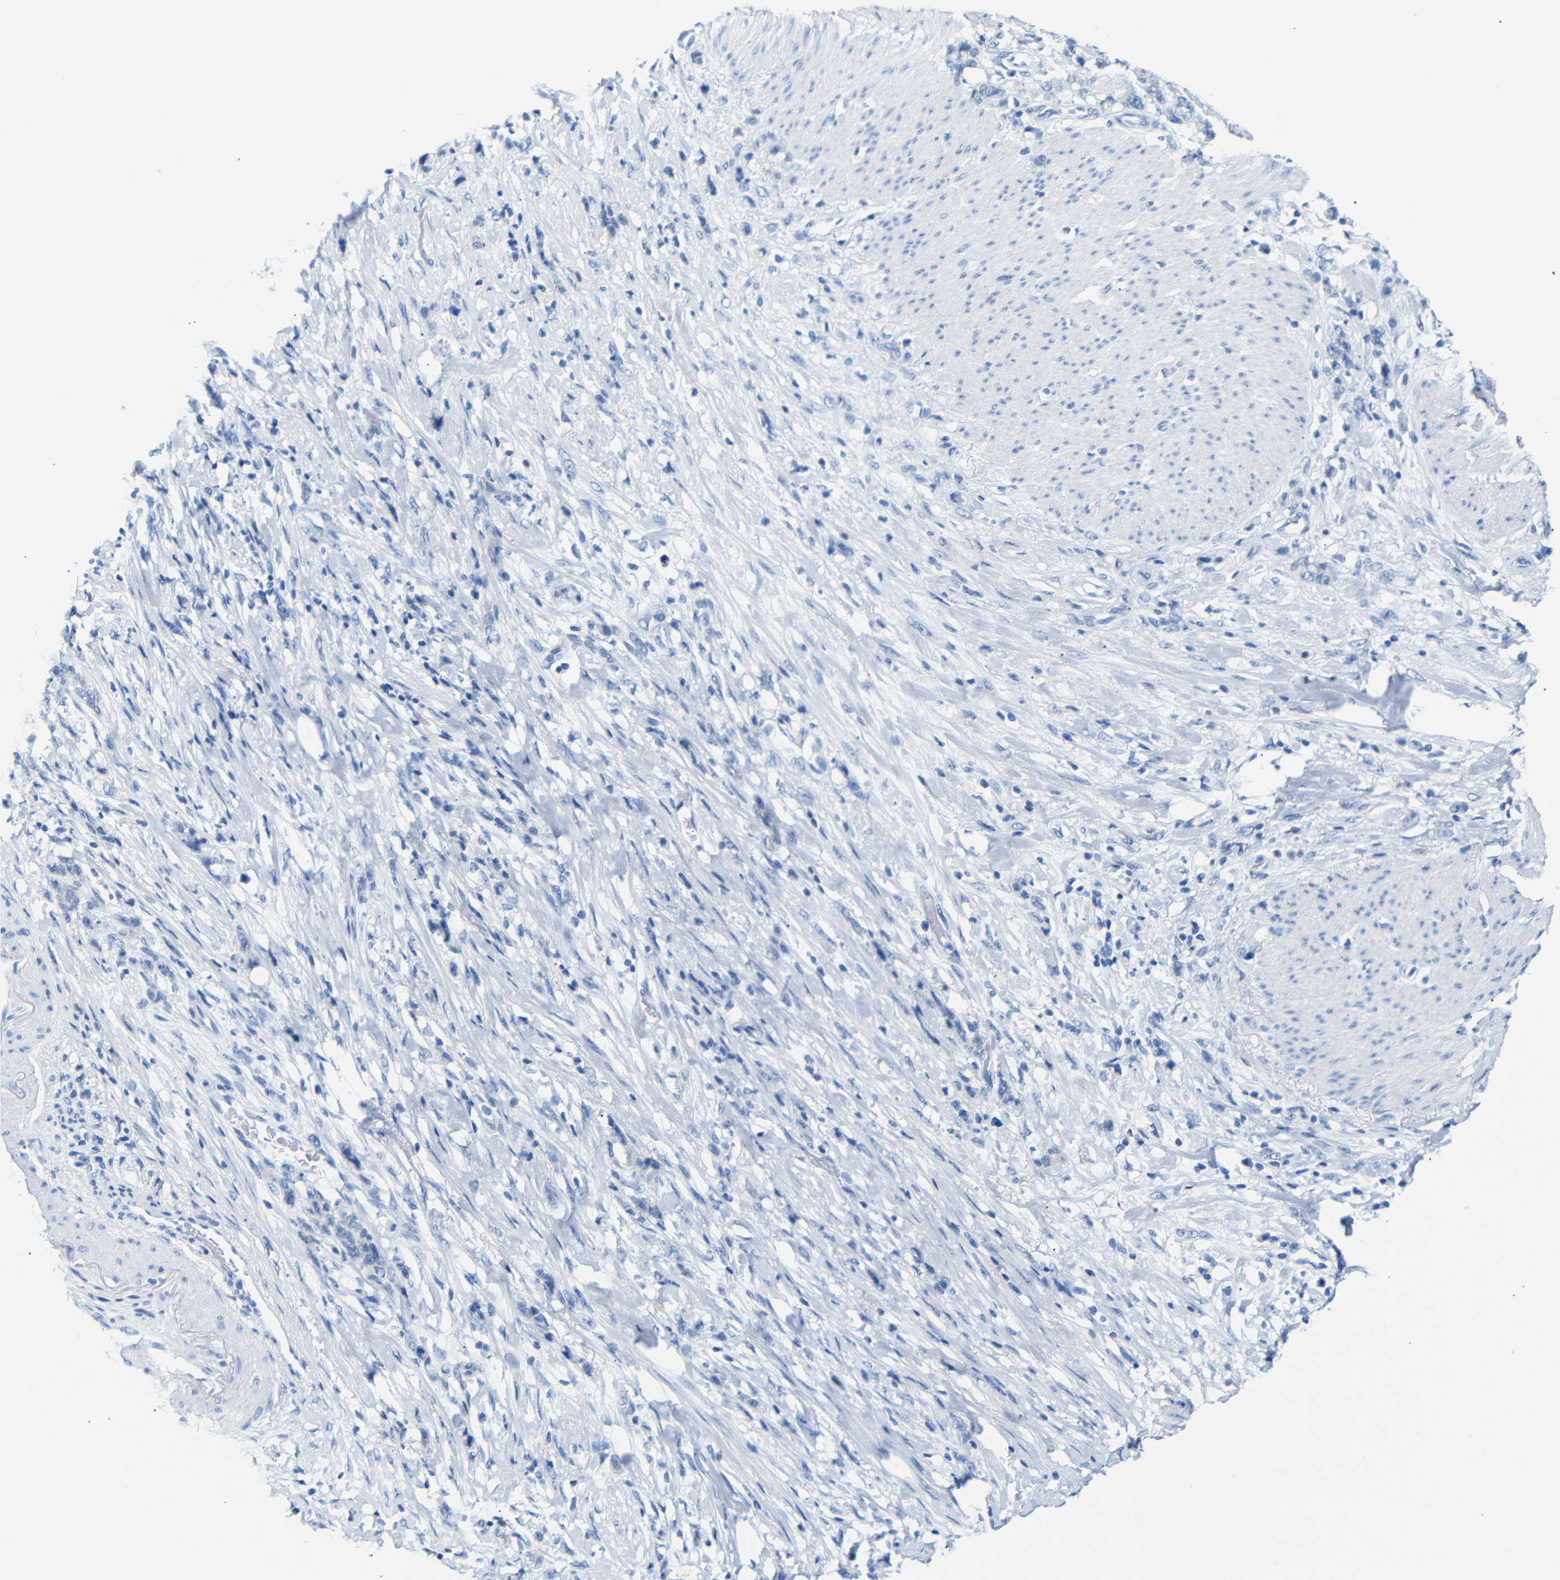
{"staining": {"intensity": "negative", "quantity": "none", "location": "none"}, "tissue": "stomach cancer", "cell_type": "Tumor cells", "image_type": "cancer", "snomed": [{"axis": "morphology", "description": "Adenocarcinoma, NOS"}, {"axis": "topography", "description": "Stomach, lower"}], "caption": "Protein analysis of stomach cancer exhibits no significant expression in tumor cells.", "gene": "DYNAP", "patient": {"sex": "male", "age": 88}}